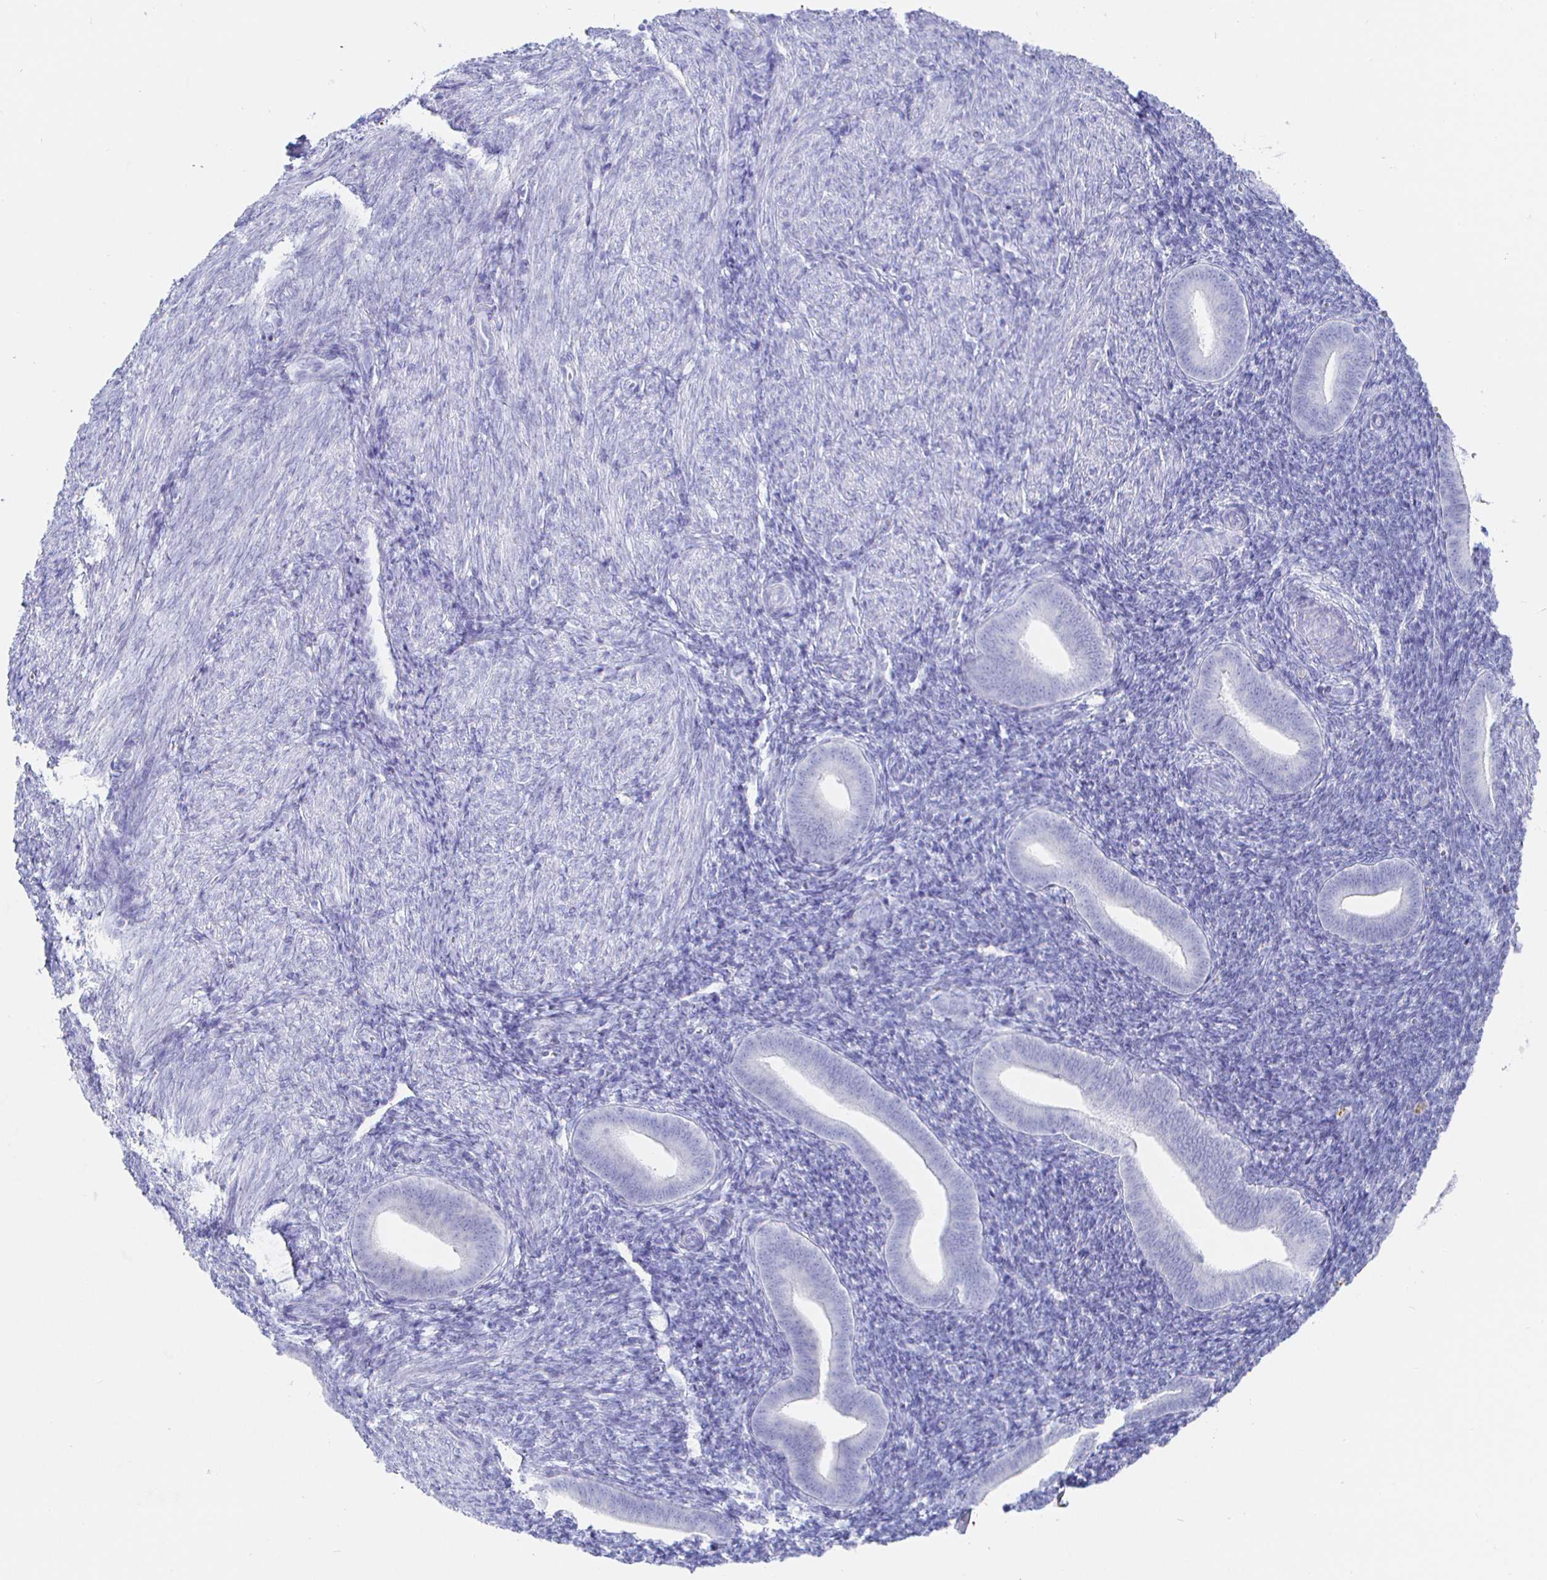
{"staining": {"intensity": "negative", "quantity": "none", "location": "none"}, "tissue": "endometrium", "cell_type": "Cells in endometrial stroma", "image_type": "normal", "snomed": [{"axis": "morphology", "description": "Normal tissue, NOS"}, {"axis": "topography", "description": "Endometrium"}], "caption": "IHC image of benign human endometrium stained for a protein (brown), which exhibits no expression in cells in endometrial stroma. (Brightfield microscopy of DAB IHC at high magnification).", "gene": "CLCA1", "patient": {"sex": "female", "age": 25}}